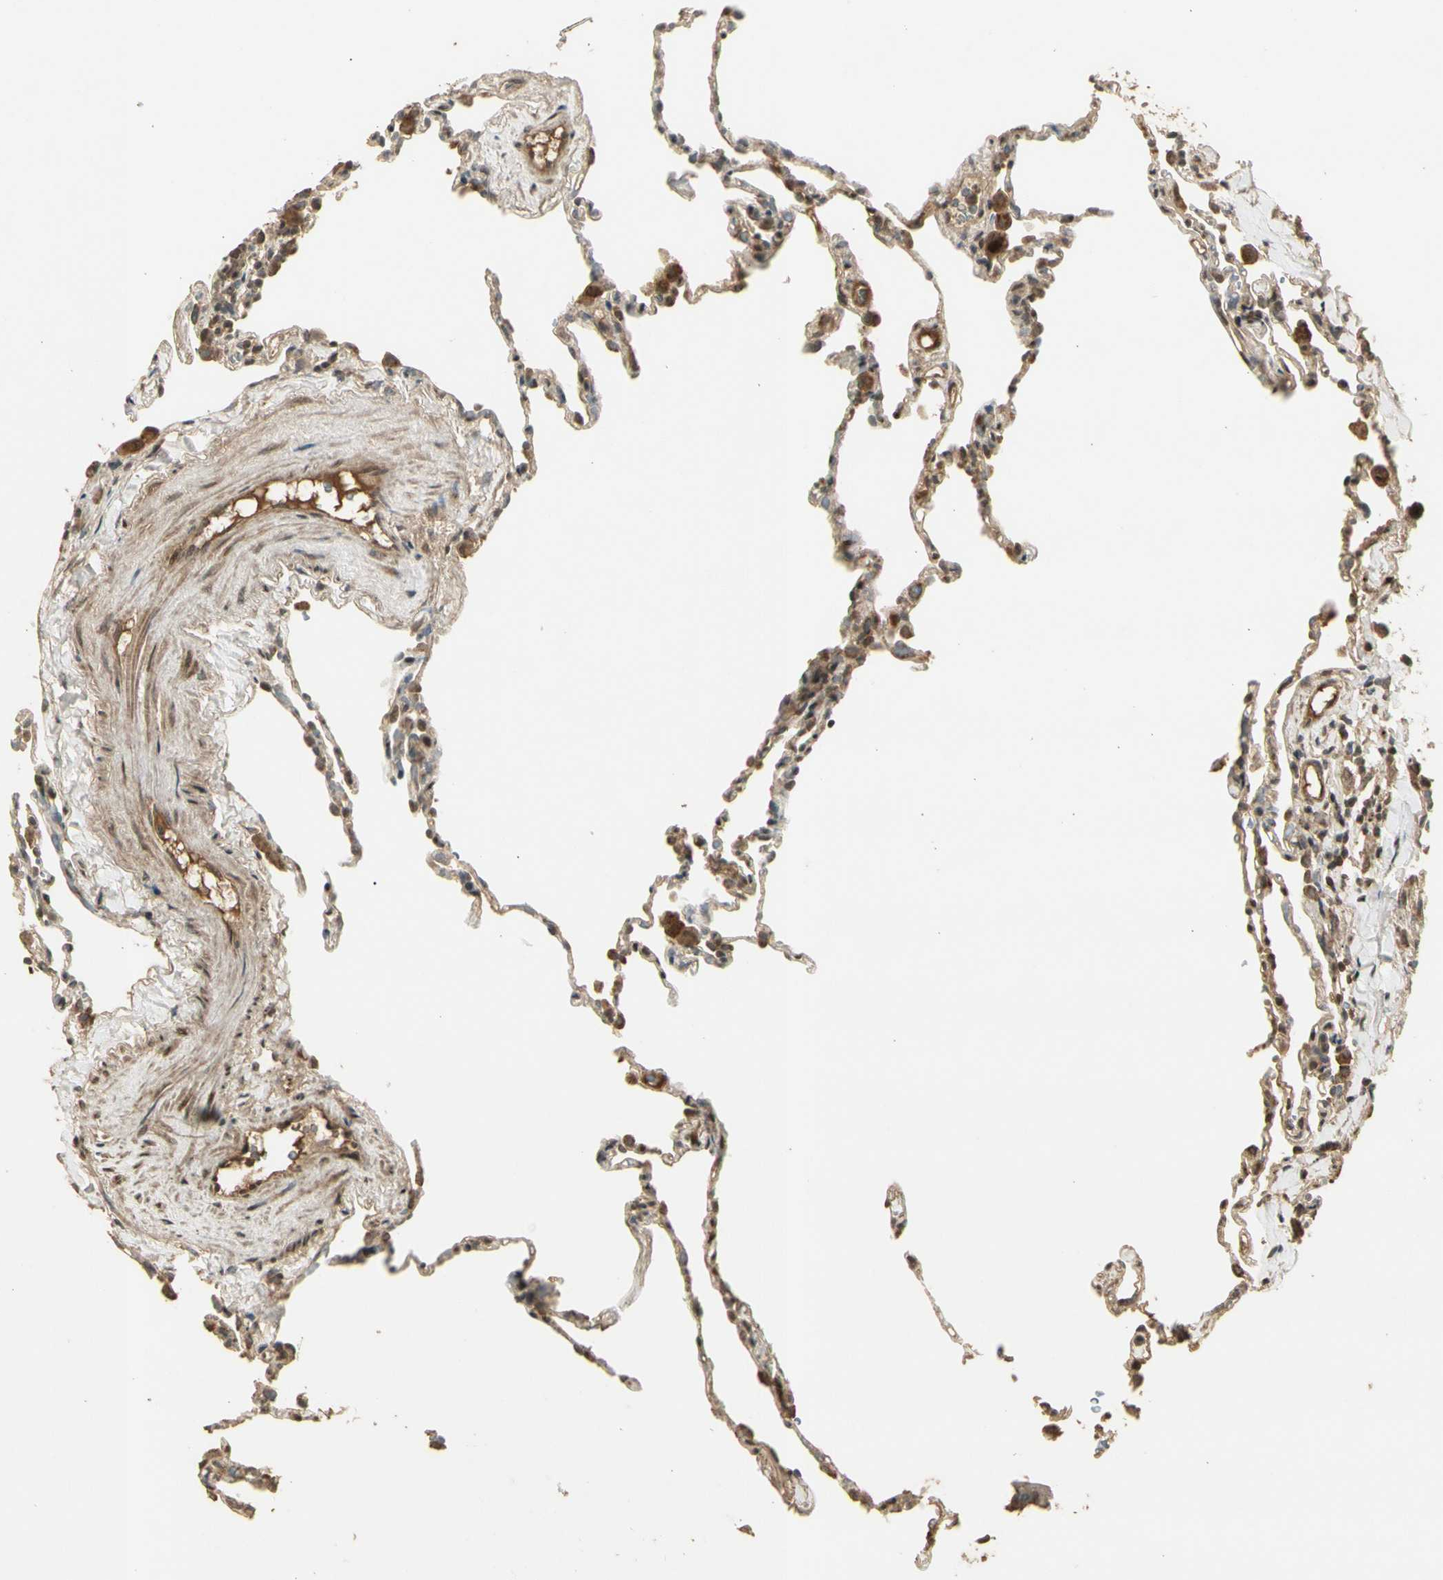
{"staining": {"intensity": "moderate", "quantity": "25%-75%", "location": "cytoplasmic/membranous,nuclear"}, "tissue": "lung", "cell_type": "Alveolar cells", "image_type": "normal", "snomed": [{"axis": "morphology", "description": "Normal tissue, NOS"}, {"axis": "topography", "description": "Lung"}], "caption": "DAB (3,3'-diaminobenzidine) immunohistochemical staining of benign human lung exhibits moderate cytoplasmic/membranous,nuclear protein positivity in about 25%-75% of alveolar cells. (Stains: DAB in brown, nuclei in blue, Microscopy: brightfield microscopy at high magnification).", "gene": "GMEB2", "patient": {"sex": "male", "age": 59}}